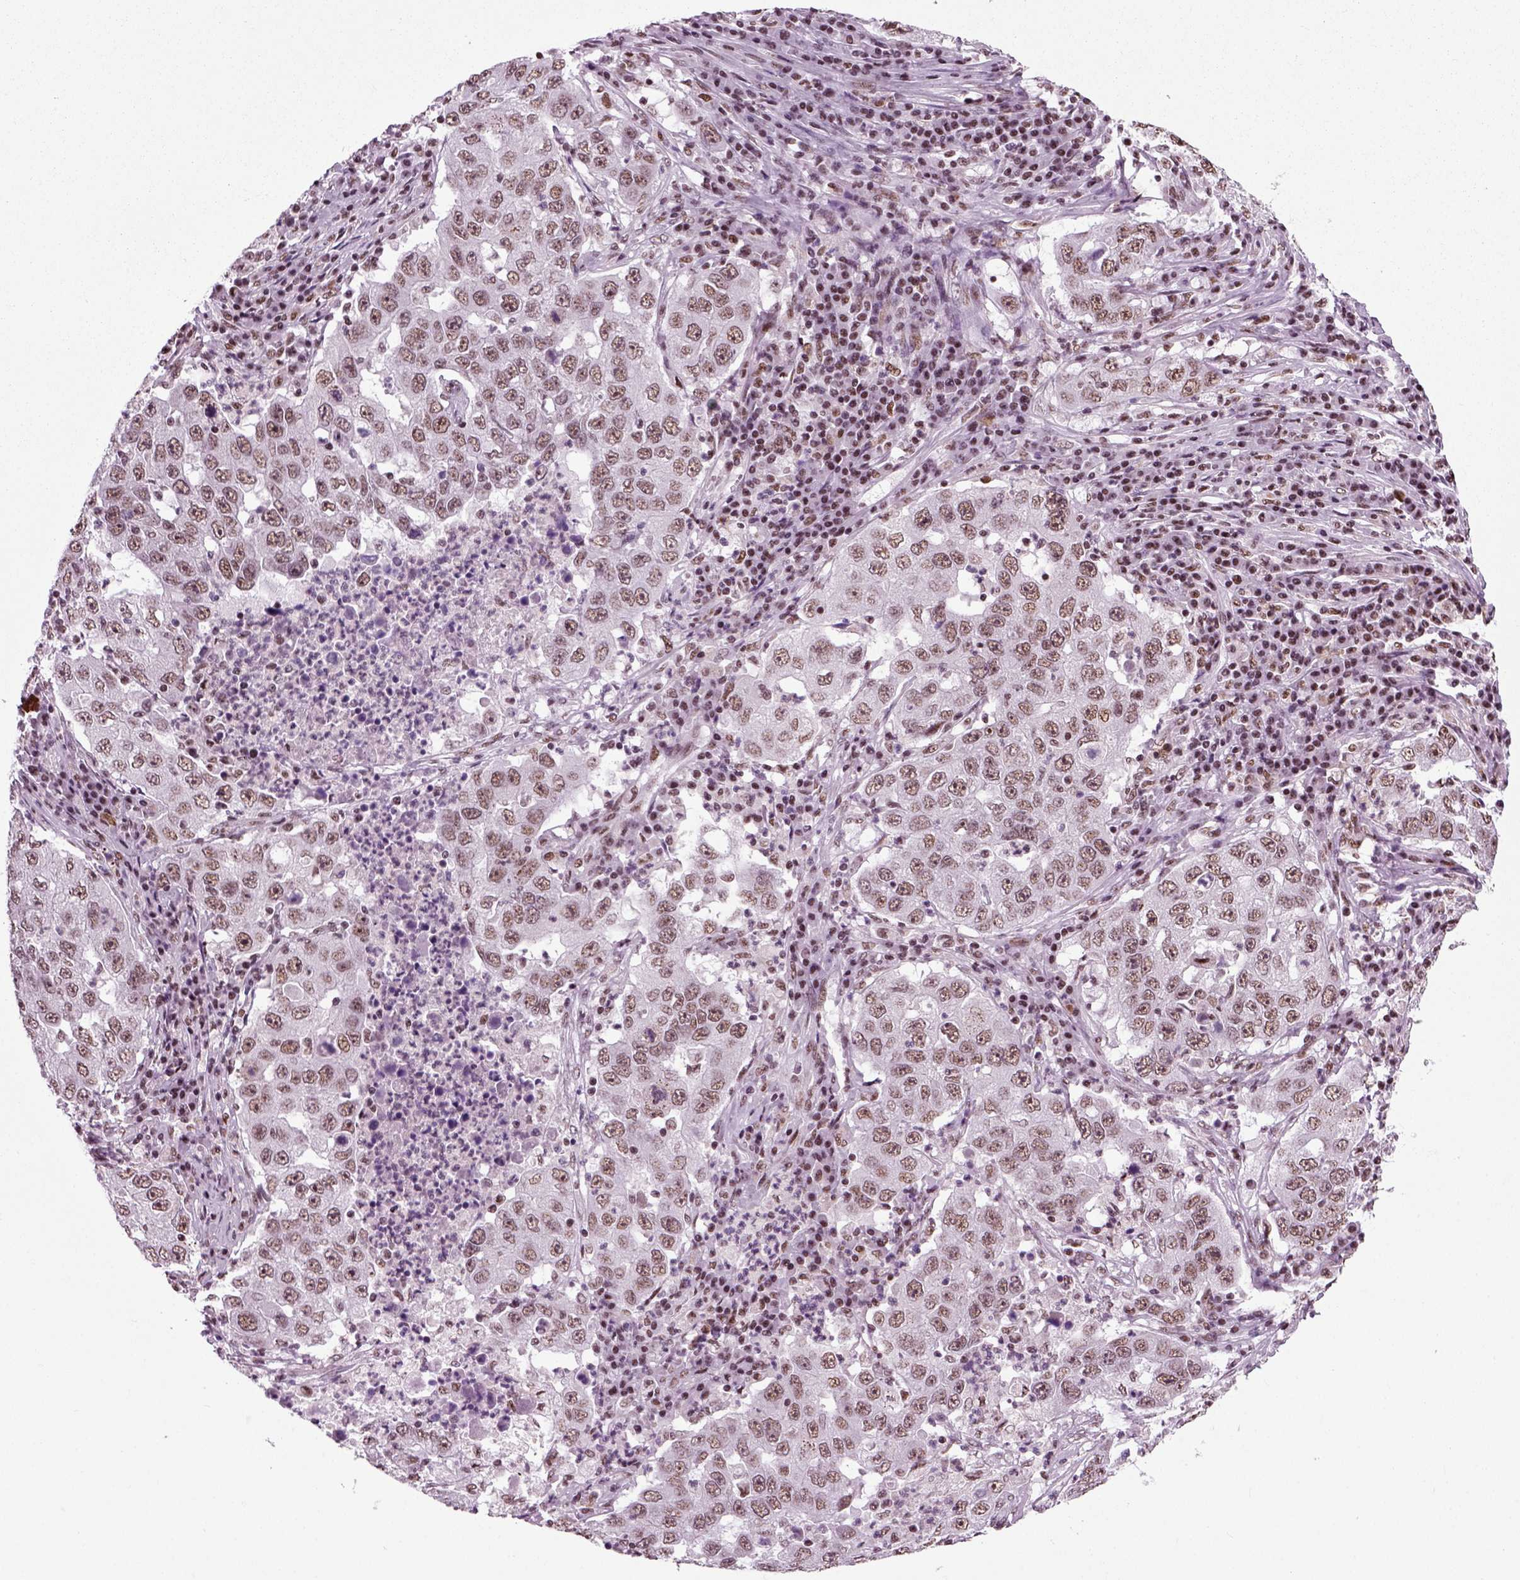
{"staining": {"intensity": "weak", "quantity": ">75%", "location": "nuclear"}, "tissue": "lung cancer", "cell_type": "Tumor cells", "image_type": "cancer", "snomed": [{"axis": "morphology", "description": "Adenocarcinoma, NOS"}, {"axis": "topography", "description": "Lung"}], "caption": "An immunohistochemistry (IHC) image of tumor tissue is shown. Protein staining in brown labels weak nuclear positivity in lung adenocarcinoma within tumor cells.", "gene": "RCOR3", "patient": {"sex": "male", "age": 73}}